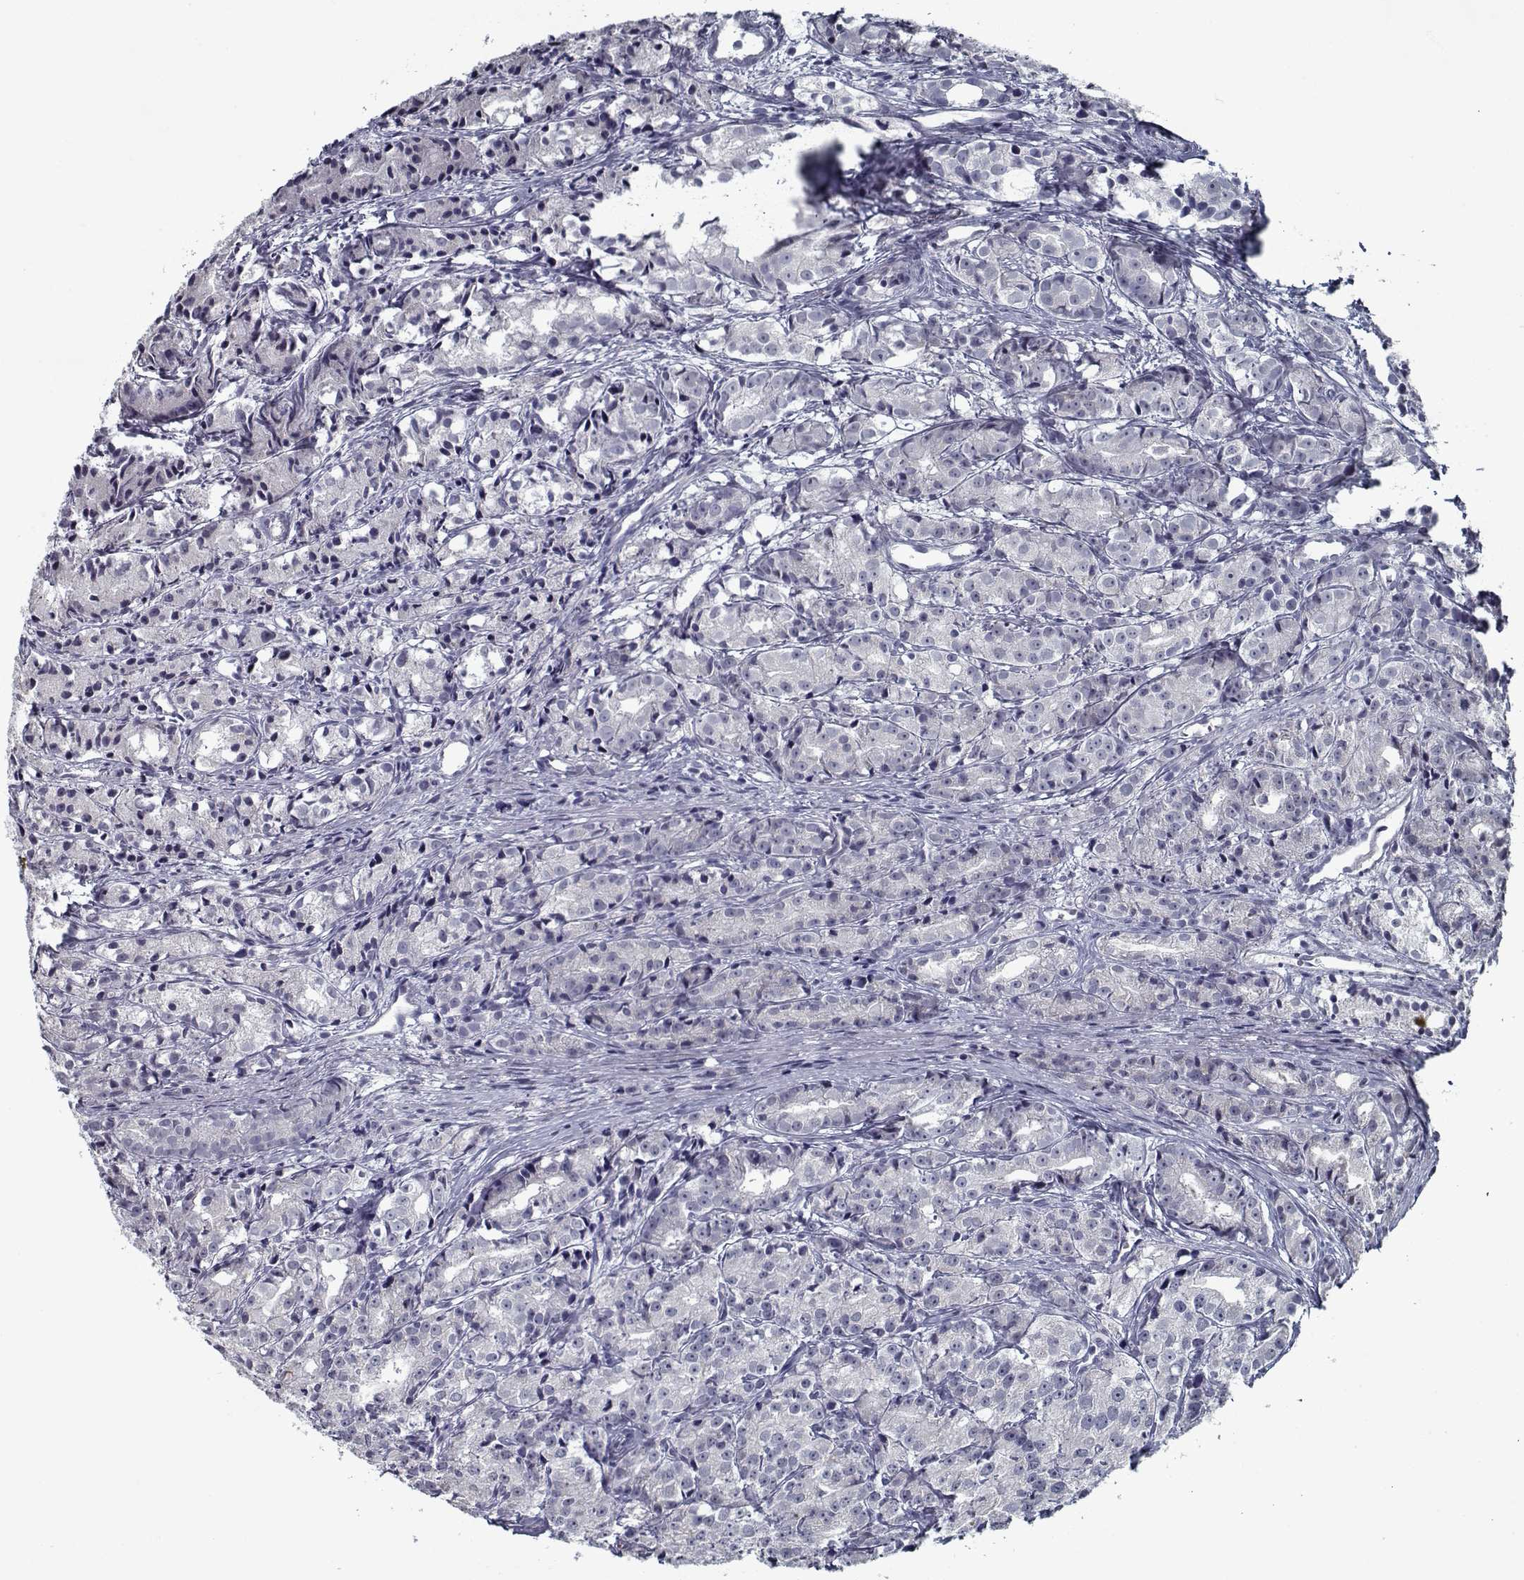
{"staining": {"intensity": "negative", "quantity": "none", "location": "none"}, "tissue": "prostate cancer", "cell_type": "Tumor cells", "image_type": "cancer", "snomed": [{"axis": "morphology", "description": "Adenocarcinoma, Medium grade"}, {"axis": "topography", "description": "Prostate"}], "caption": "Immunohistochemistry photomicrograph of prostate cancer (adenocarcinoma (medium-grade)) stained for a protein (brown), which exhibits no staining in tumor cells.", "gene": "SEC16B", "patient": {"sex": "male", "age": 74}}